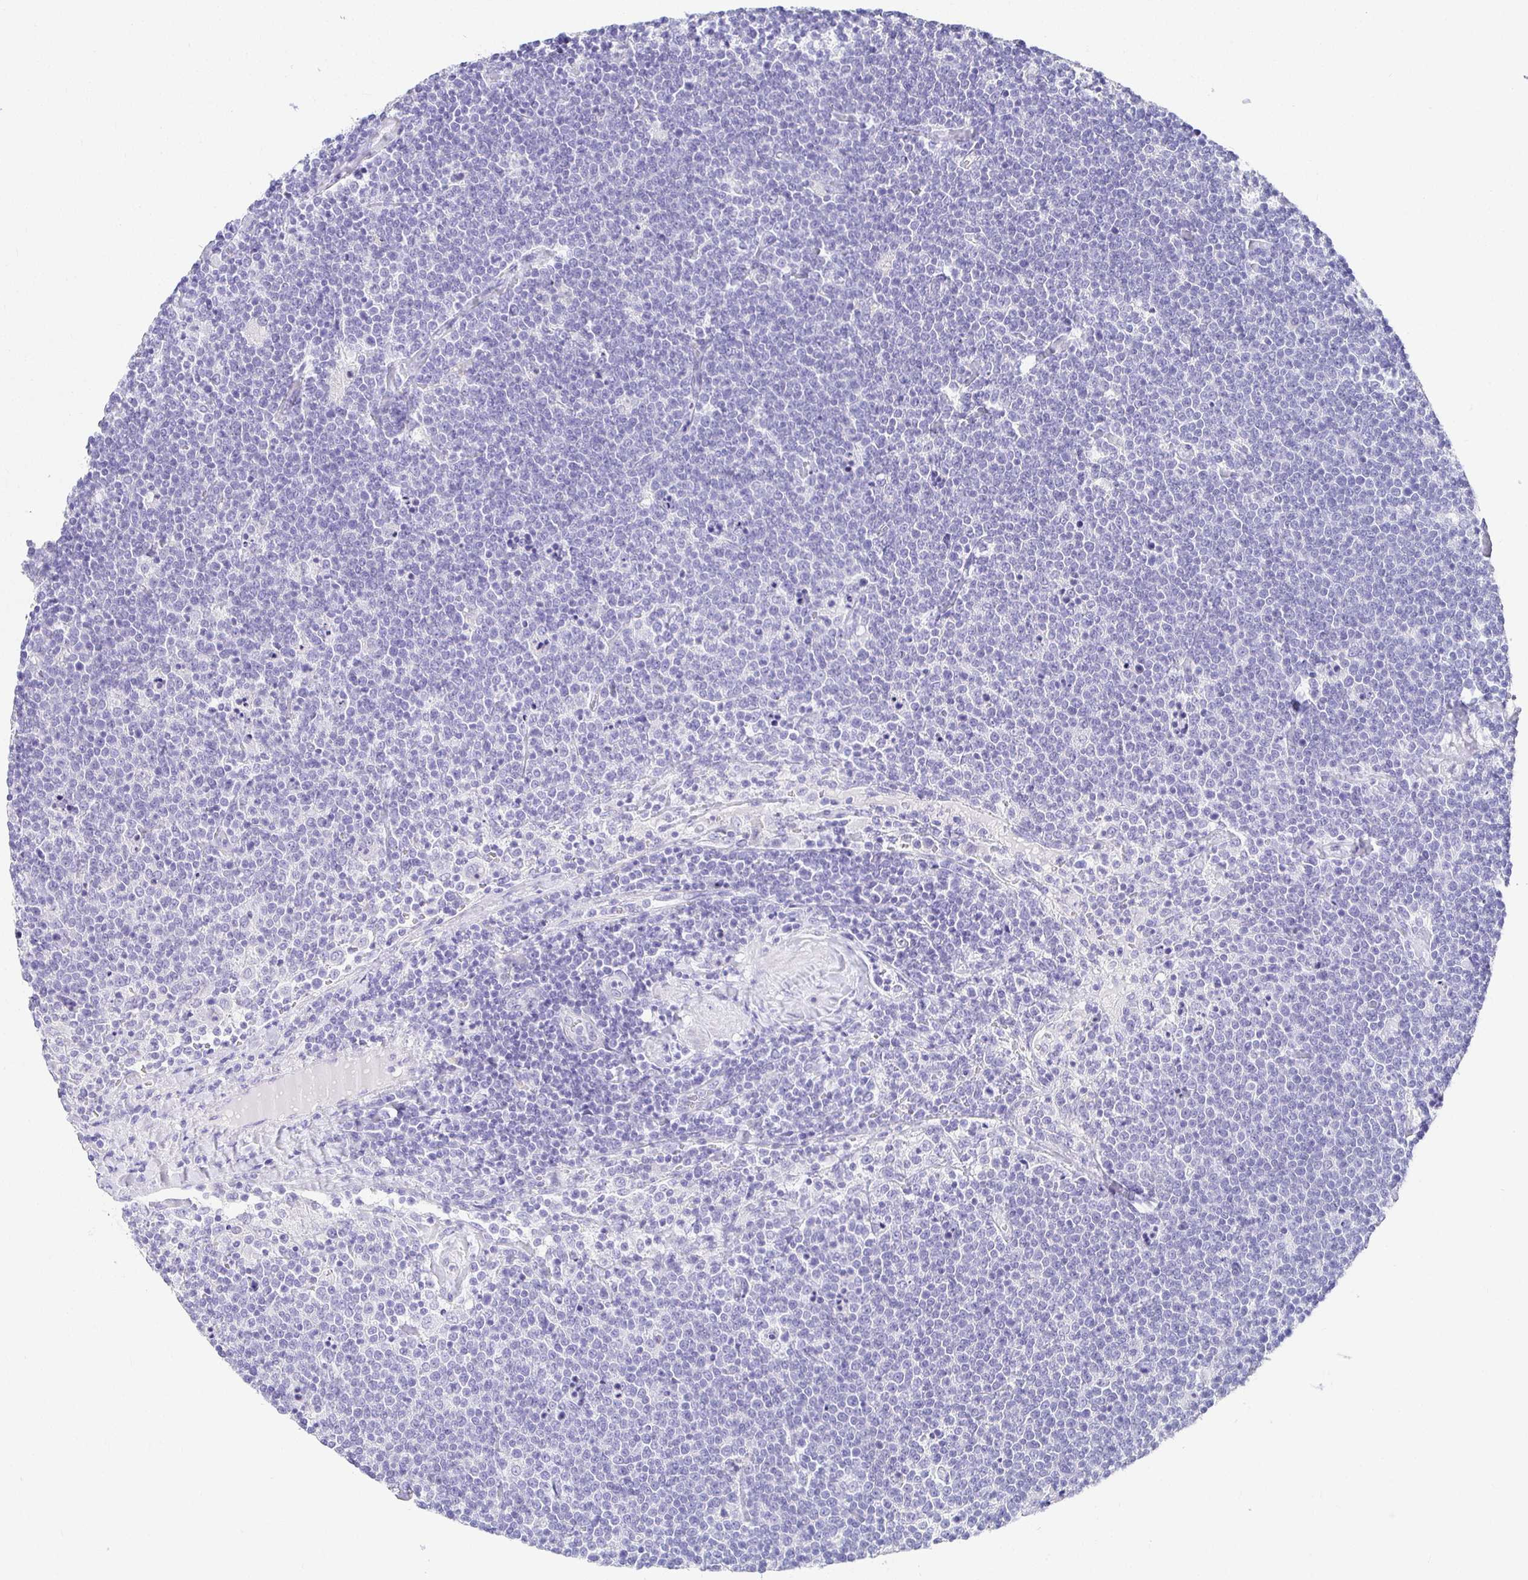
{"staining": {"intensity": "negative", "quantity": "none", "location": "none"}, "tissue": "lymphoma", "cell_type": "Tumor cells", "image_type": "cancer", "snomed": [{"axis": "morphology", "description": "Malignant lymphoma, non-Hodgkin's type, High grade"}, {"axis": "topography", "description": "Lymph node"}], "caption": "The photomicrograph exhibits no significant expression in tumor cells of high-grade malignant lymphoma, non-Hodgkin's type.", "gene": "CHAT", "patient": {"sex": "male", "age": 61}}